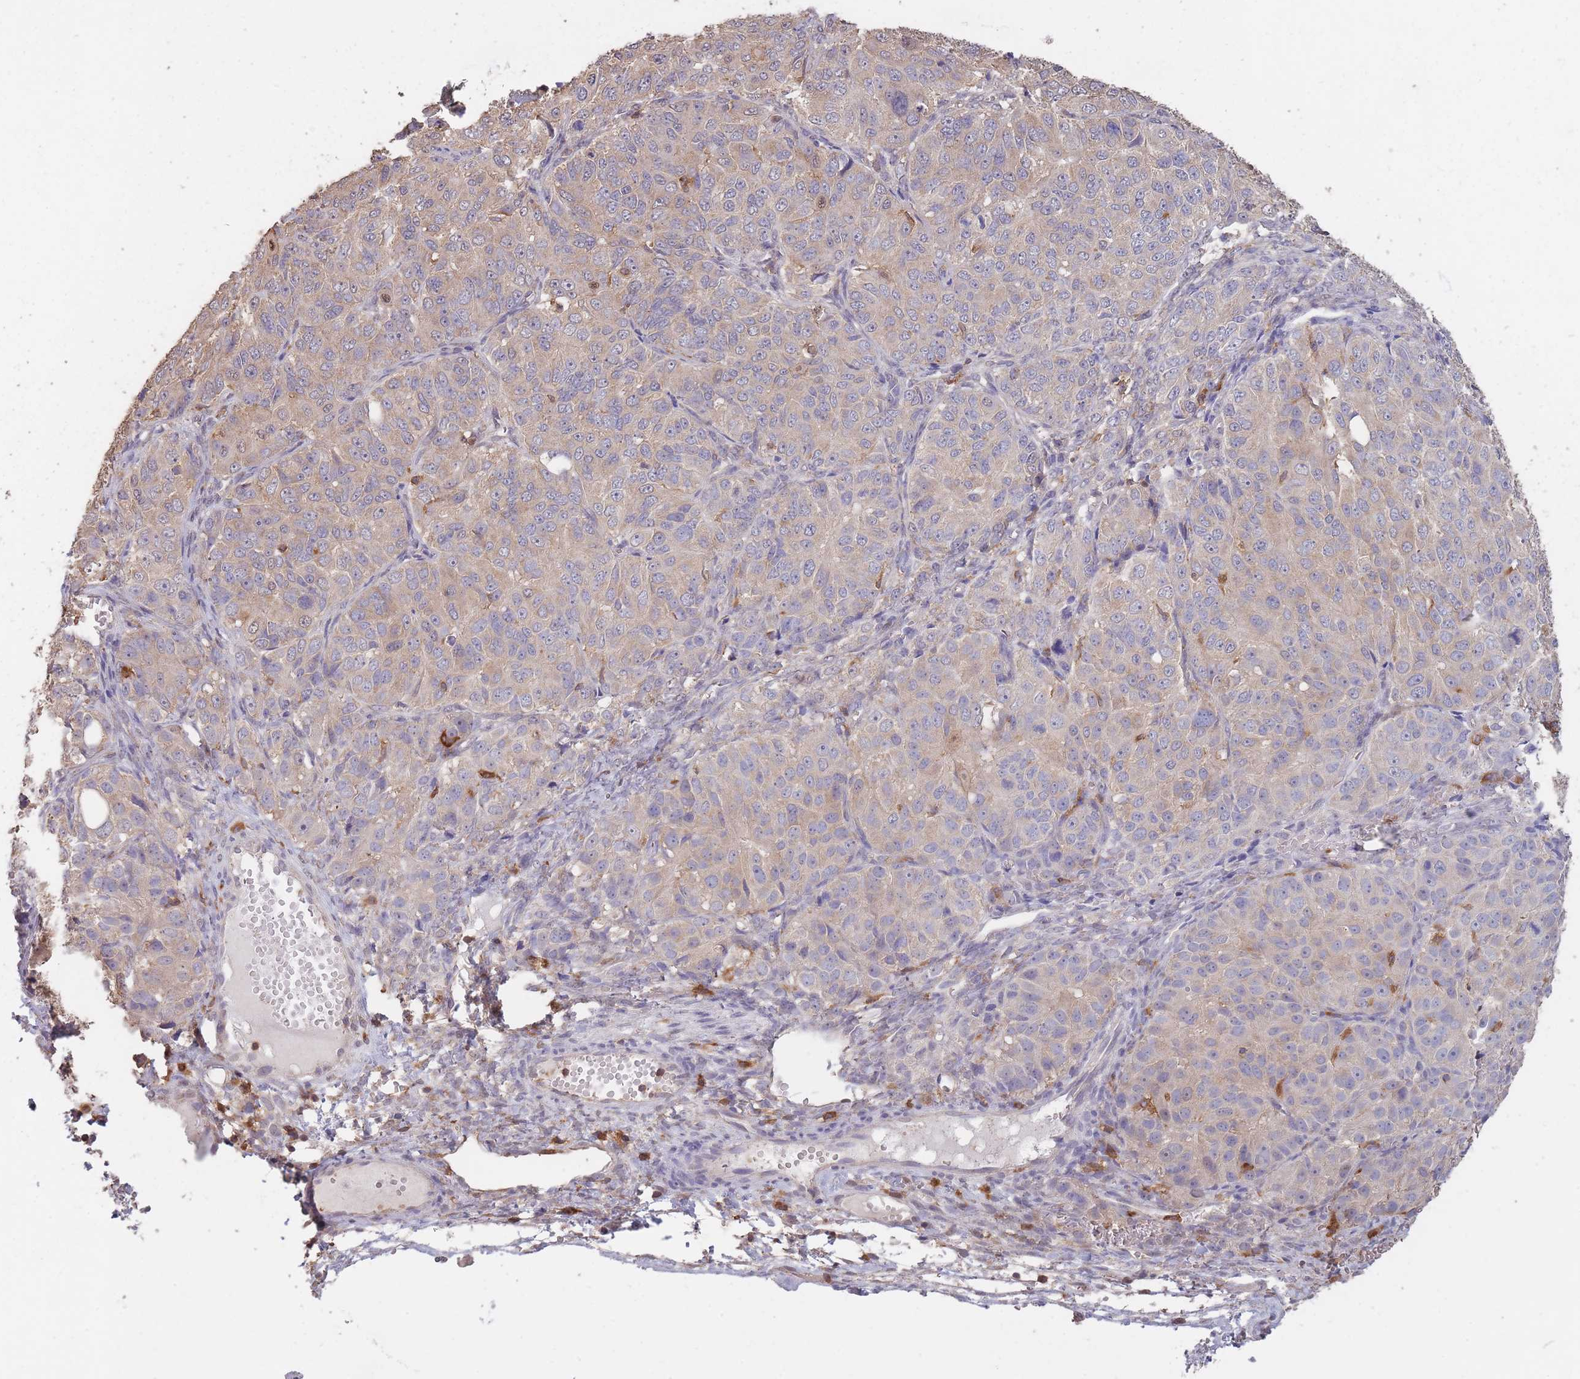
{"staining": {"intensity": "weak", "quantity": "<25%", "location": "cytoplasmic/membranous"}, "tissue": "ovarian cancer", "cell_type": "Tumor cells", "image_type": "cancer", "snomed": [{"axis": "morphology", "description": "Carcinoma, endometroid"}, {"axis": "topography", "description": "Ovary"}], "caption": "Human endometroid carcinoma (ovarian) stained for a protein using IHC shows no expression in tumor cells.", "gene": "GMIP", "patient": {"sex": "female", "age": 51}}